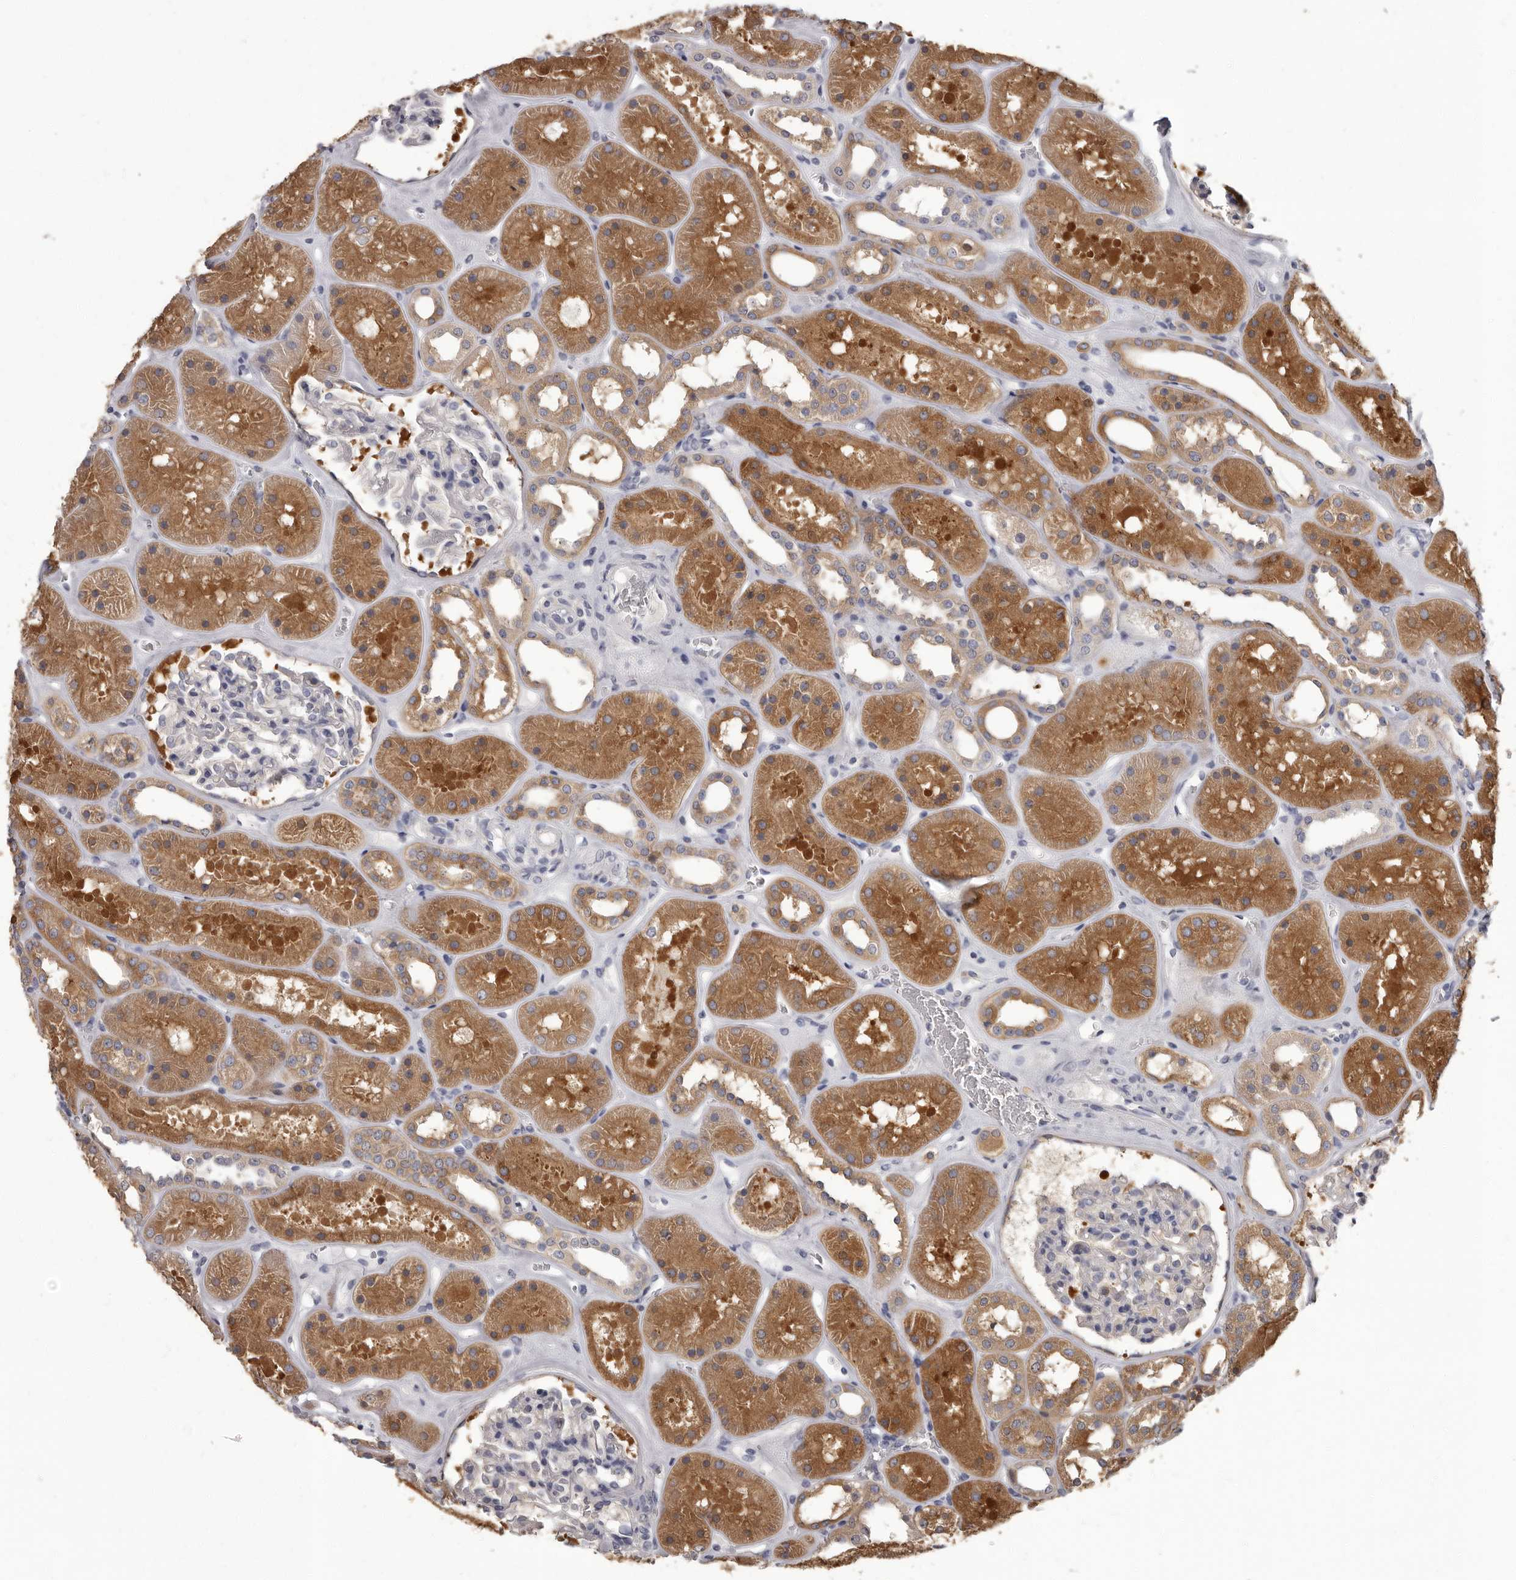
{"staining": {"intensity": "negative", "quantity": "none", "location": "none"}, "tissue": "kidney", "cell_type": "Cells in glomeruli", "image_type": "normal", "snomed": [{"axis": "morphology", "description": "Normal tissue, NOS"}, {"axis": "topography", "description": "Kidney"}], "caption": "The image shows no significant staining in cells in glomeruli of kidney. (DAB immunohistochemistry visualized using brightfield microscopy, high magnification).", "gene": "APEH", "patient": {"sex": "female", "age": 41}}